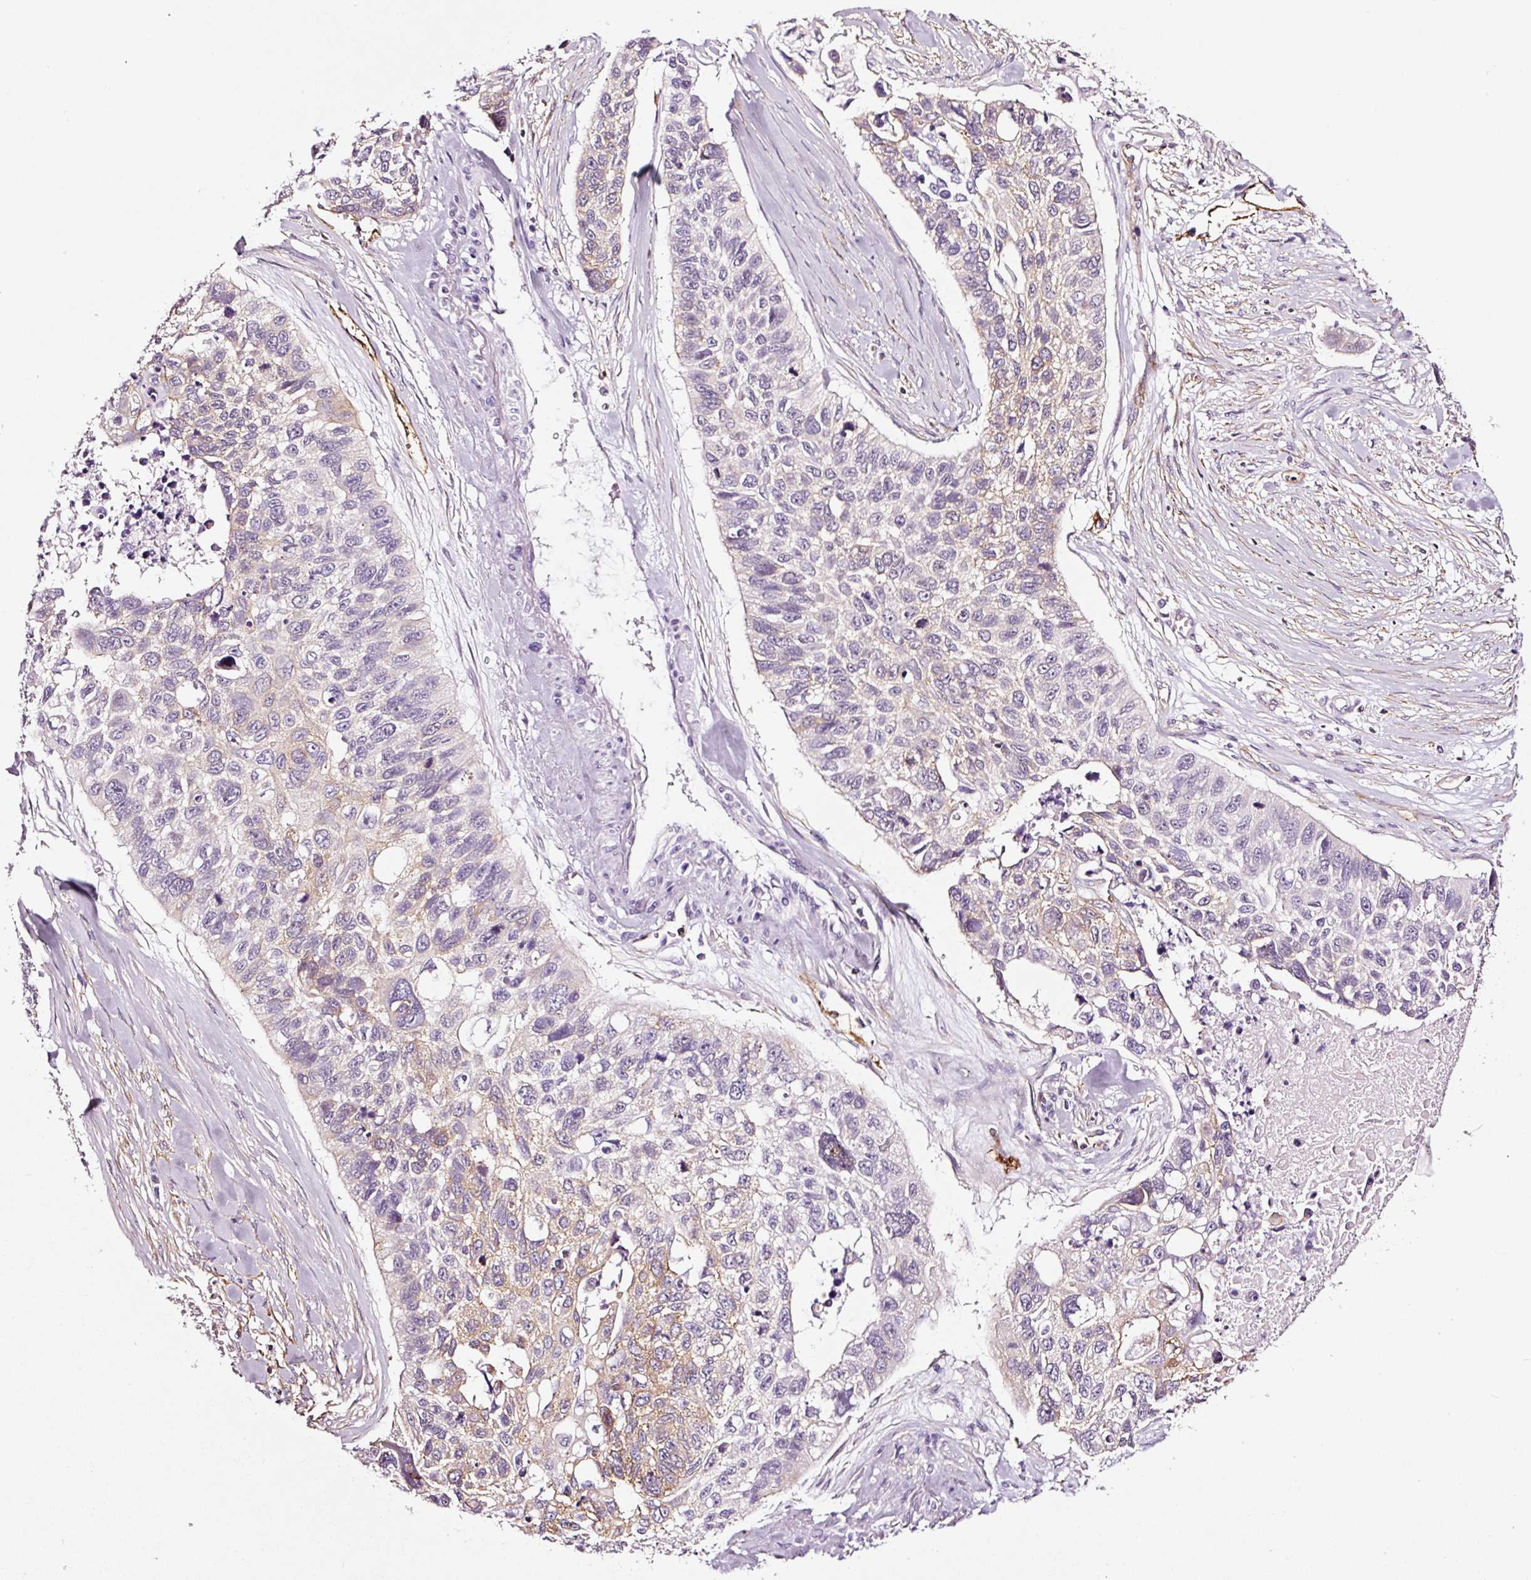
{"staining": {"intensity": "moderate", "quantity": "25%-75%", "location": "cytoplasmic/membranous"}, "tissue": "lung cancer", "cell_type": "Tumor cells", "image_type": "cancer", "snomed": [{"axis": "morphology", "description": "Squamous cell carcinoma, NOS"}, {"axis": "topography", "description": "Lung"}], "caption": "Immunohistochemical staining of human squamous cell carcinoma (lung) exhibits medium levels of moderate cytoplasmic/membranous positivity in approximately 25%-75% of tumor cells.", "gene": "ADD3", "patient": {"sex": "male", "age": 62}}